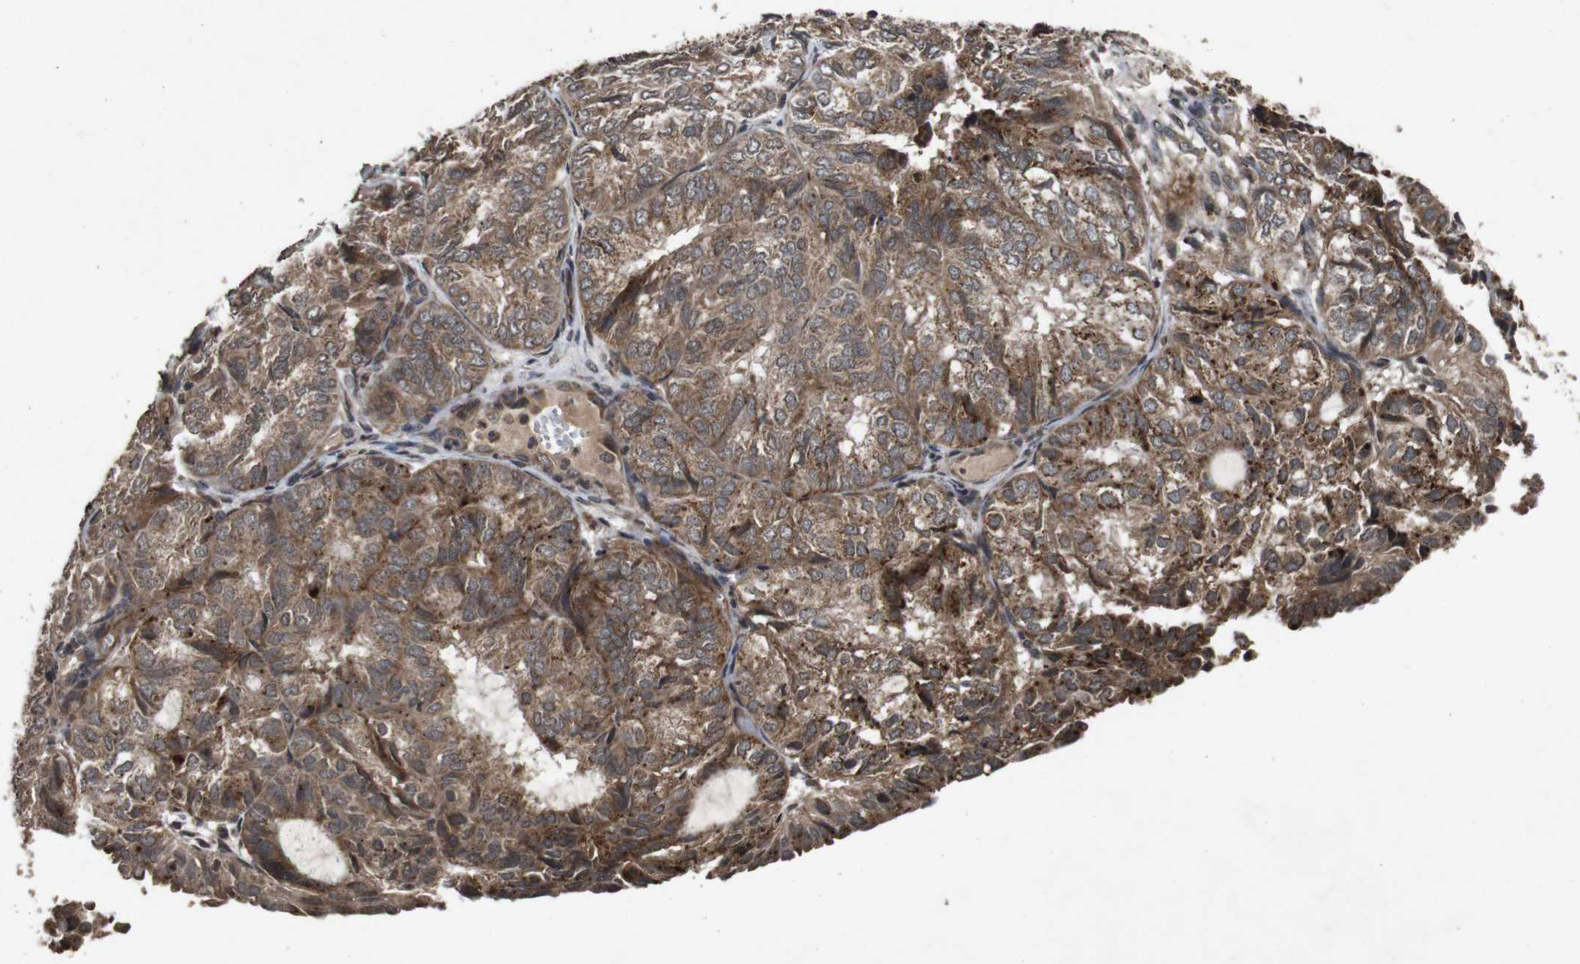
{"staining": {"intensity": "strong", "quantity": "25%-75%", "location": "cytoplasmic/membranous"}, "tissue": "endometrial cancer", "cell_type": "Tumor cells", "image_type": "cancer", "snomed": [{"axis": "morphology", "description": "Adenocarcinoma, NOS"}, {"axis": "topography", "description": "Uterus"}], "caption": "Protein expression analysis of human endometrial cancer reveals strong cytoplasmic/membranous staining in about 25%-75% of tumor cells. Using DAB (3,3'-diaminobenzidine) (brown) and hematoxylin (blue) stains, captured at high magnification using brightfield microscopy.", "gene": "SORL1", "patient": {"sex": "female", "age": 60}}